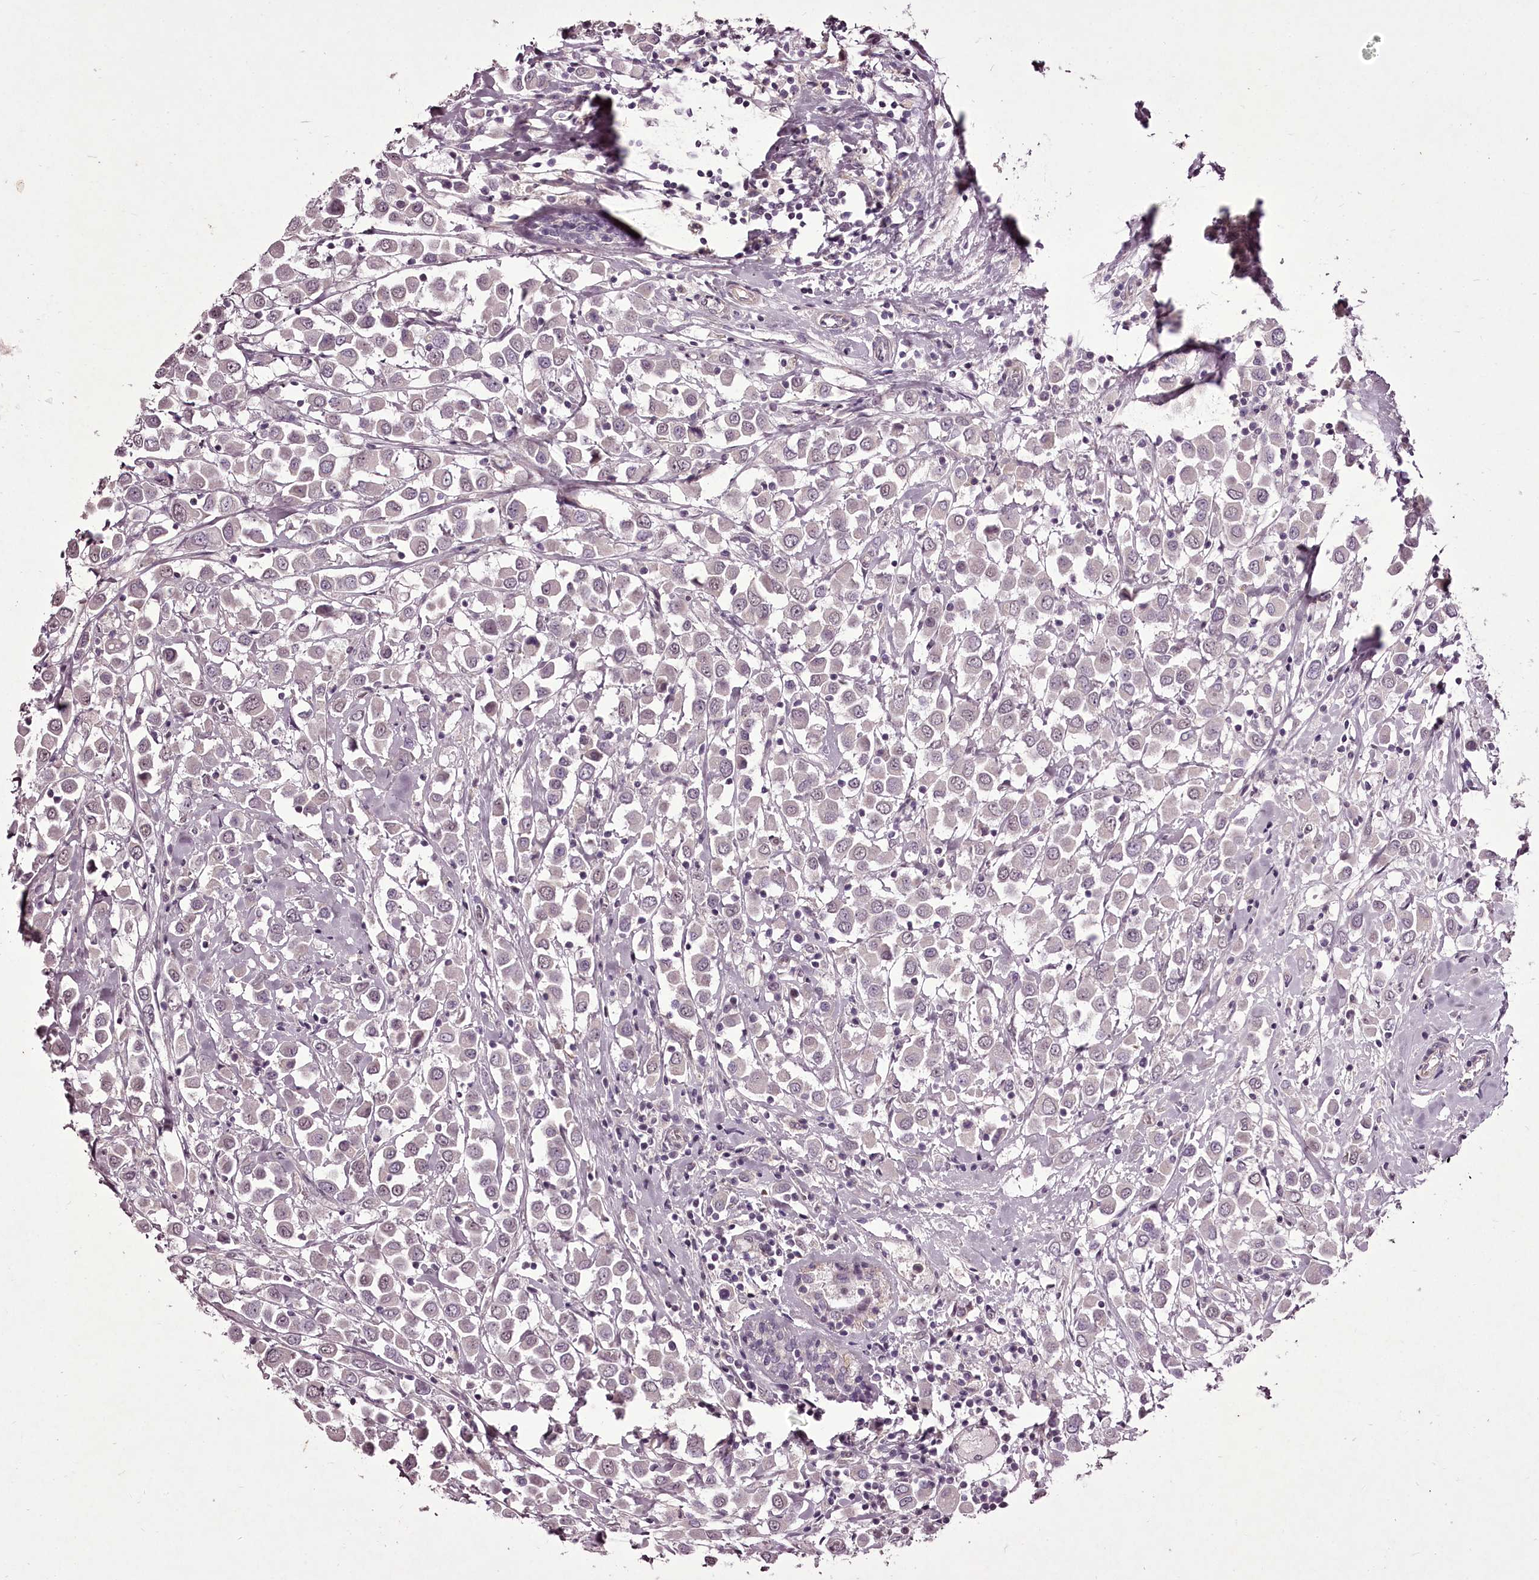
{"staining": {"intensity": "negative", "quantity": "none", "location": "none"}, "tissue": "breast cancer", "cell_type": "Tumor cells", "image_type": "cancer", "snomed": [{"axis": "morphology", "description": "Duct carcinoma"}, {"axis": "topography", "description": "Breast"}], "caption": "Immunohistochemical staining of breast cancer reveals no significant expression in tumor cells. (Stains: DAB IHC with hematoxylin counter stain, Microscopy: brightfield microscopy at high magnification).", "gene": "C1orf56", "patient": {"sex": "female", "age": 61}}